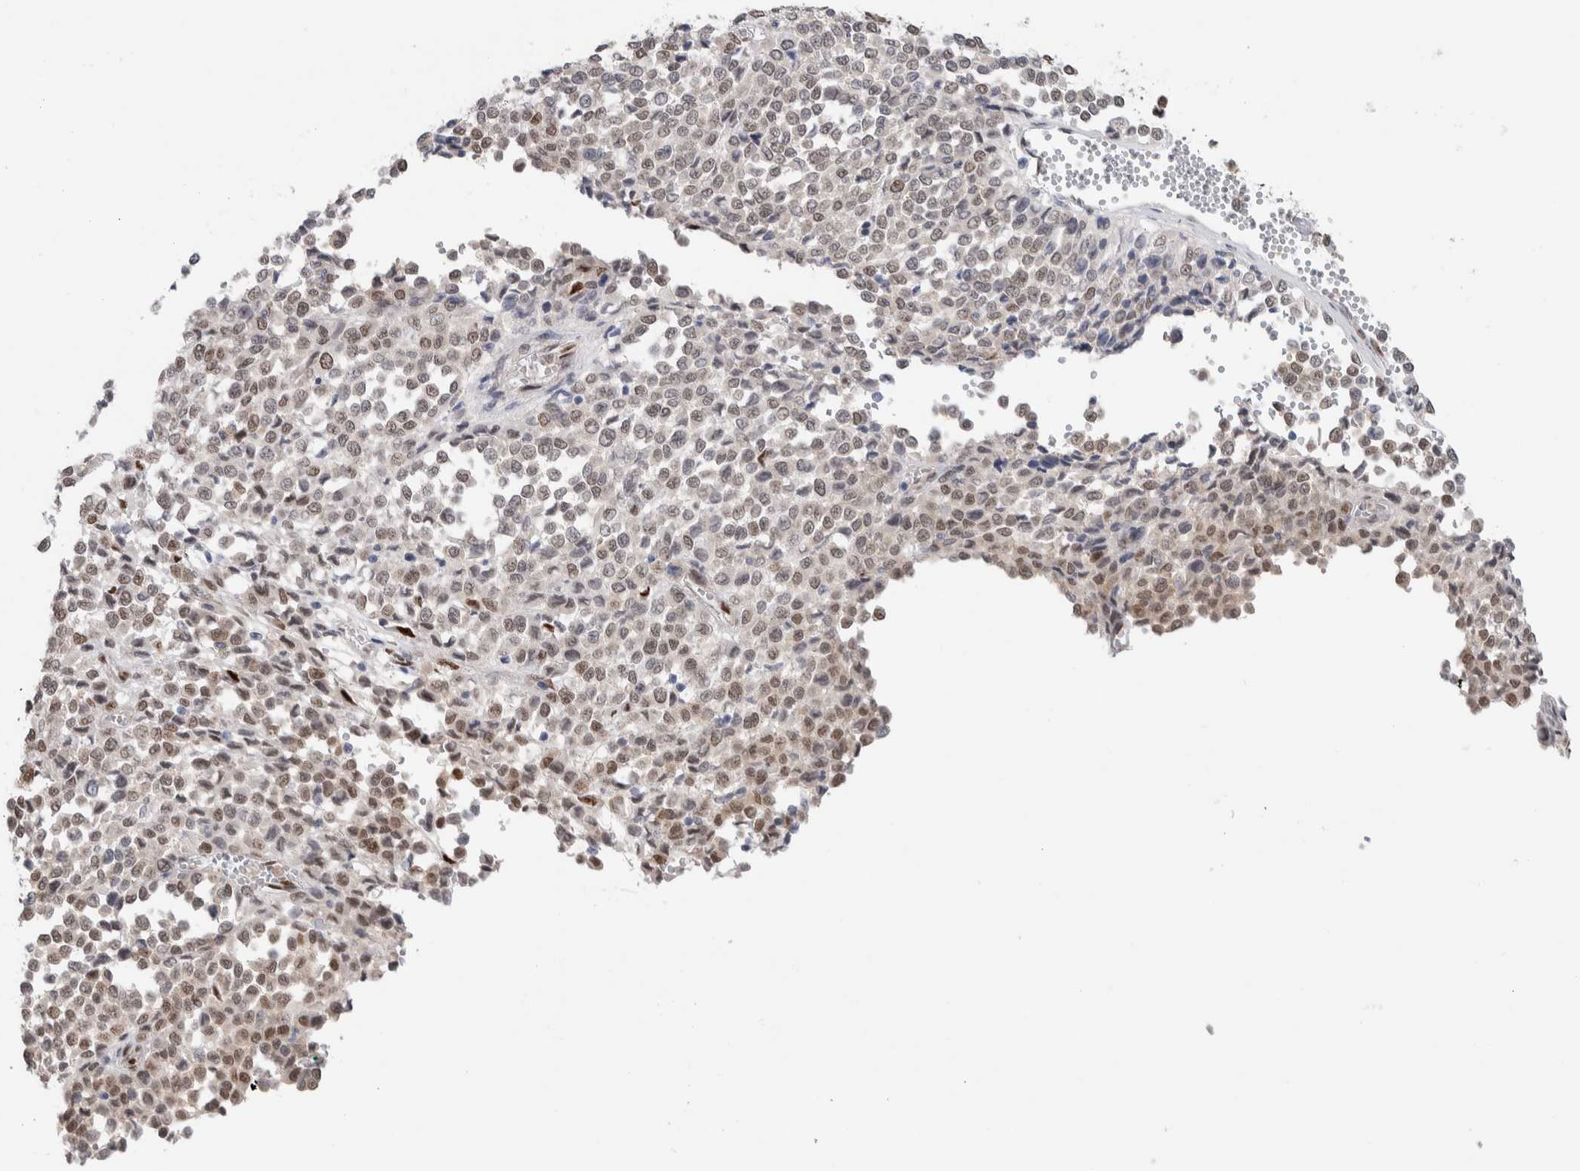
{"staining": {"intensity": "weak", "quantity": "25%-75%", "location": "nuclear"}, "tissue": "melanoma", "cell_type": "Tumor cells", "image_type": "cancer", "snomed": [{"axis": "morphology", "description": "Malignant melanoma, Metastatic site"}, {"axis": "topography", "description": "Pancreas"}], "caption": "There is low levels of weak nuclear positivity in tumor cells of melanoma, as demonstrated by immunohistochemical staining (brown color).", "gene": "PRMT1", "patient": {"sex": "female", "age": 30}}